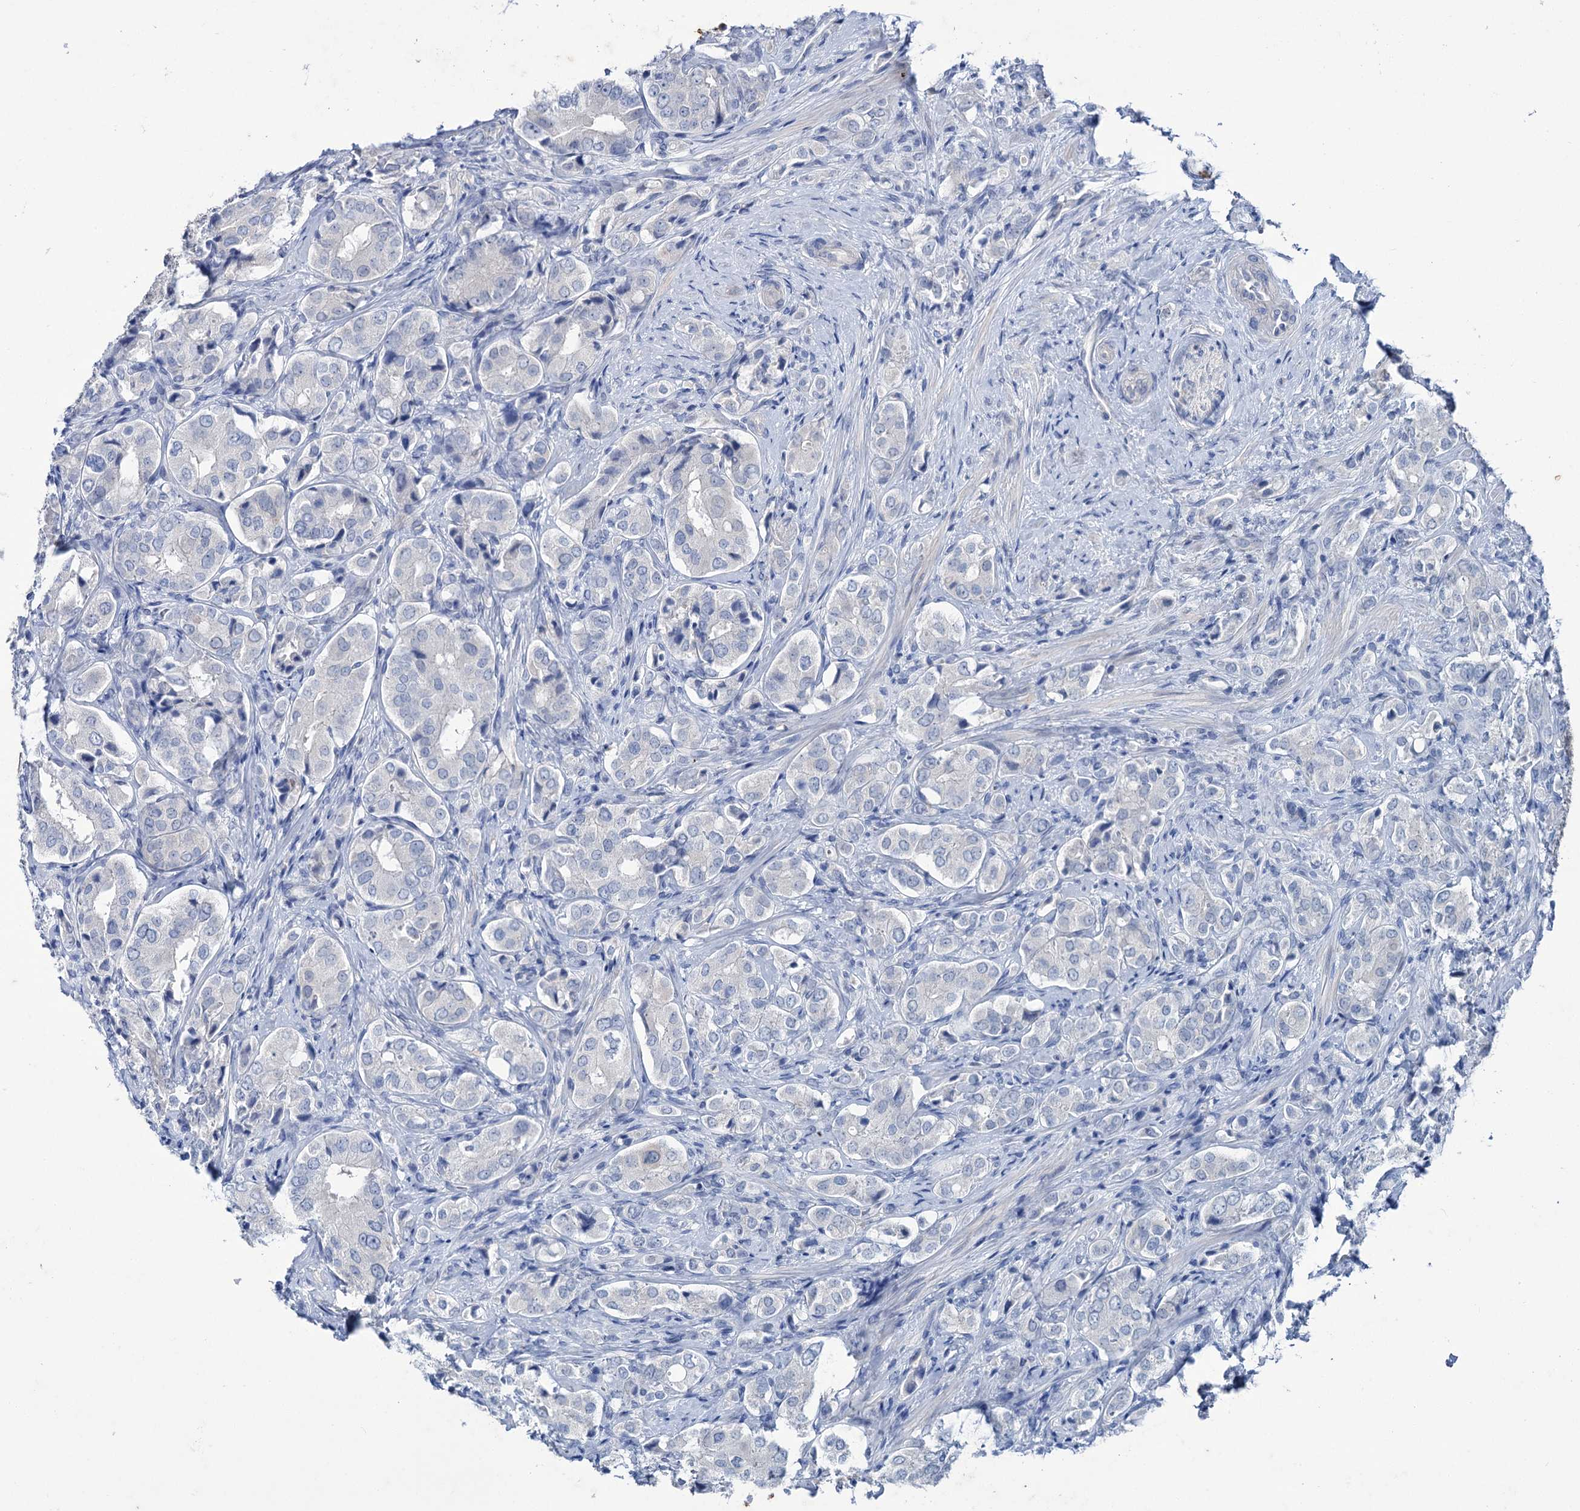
{"staining": {"intensity": "negative", "quantity": "none", "location": "none"}, "tissue": "prostate cancer", "cell_type": "Tumor cells", "image_type": "cancer", "snomed": [{"axis": "morphology", "description": "Adenocarcinoma, High grade"}, {"axis": "topography", "description": "Prostate"}], "caption": "There is no significant expression in tumor cells of prostate cancer (high-grade adenocarcinoma).", "gene": "LYZL4", "patient": {"sex": "male", "age": 65}}